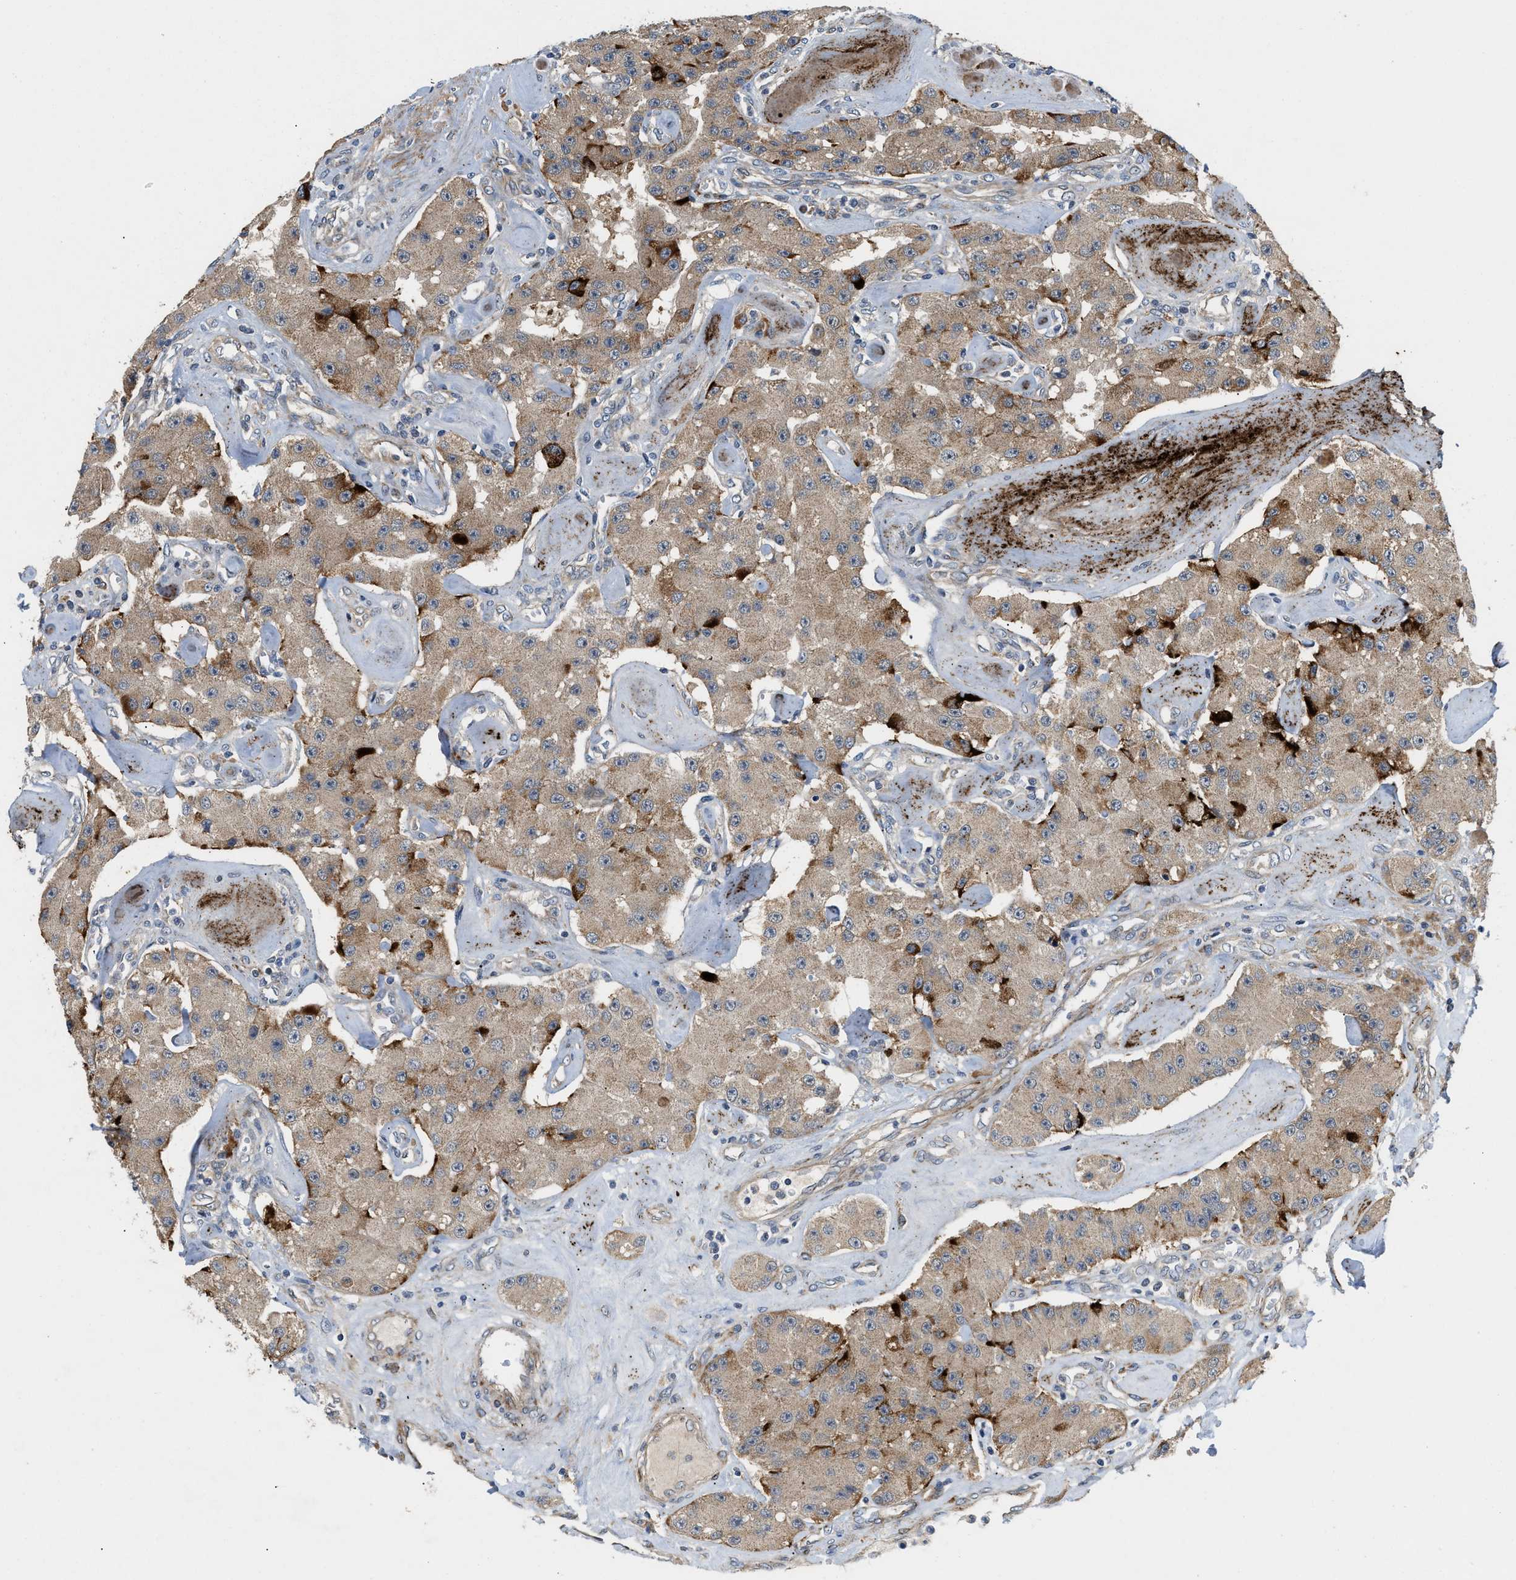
{"staining": {"intensity": "moderate", "quantity": ">75%", "location": "cytoplasmic/membranous"}, "tissue": "carcinoid", "cell_type": "Tumor cells", "image_type": "cancer", "snomed": [{"axis": "morphology", "description": "Carcinoid, malignant, NOS"}, {"axis": "topography", "description": "Pancreas"}], "caption": "Immunohistochemical staining of carcinoid displays medium levels of moderate cytoplasmic/membranous protein expression in approximately >75% of tumor cells.", "gene": "ZNF599", "patient": {"sex": "male", "age": 41}}